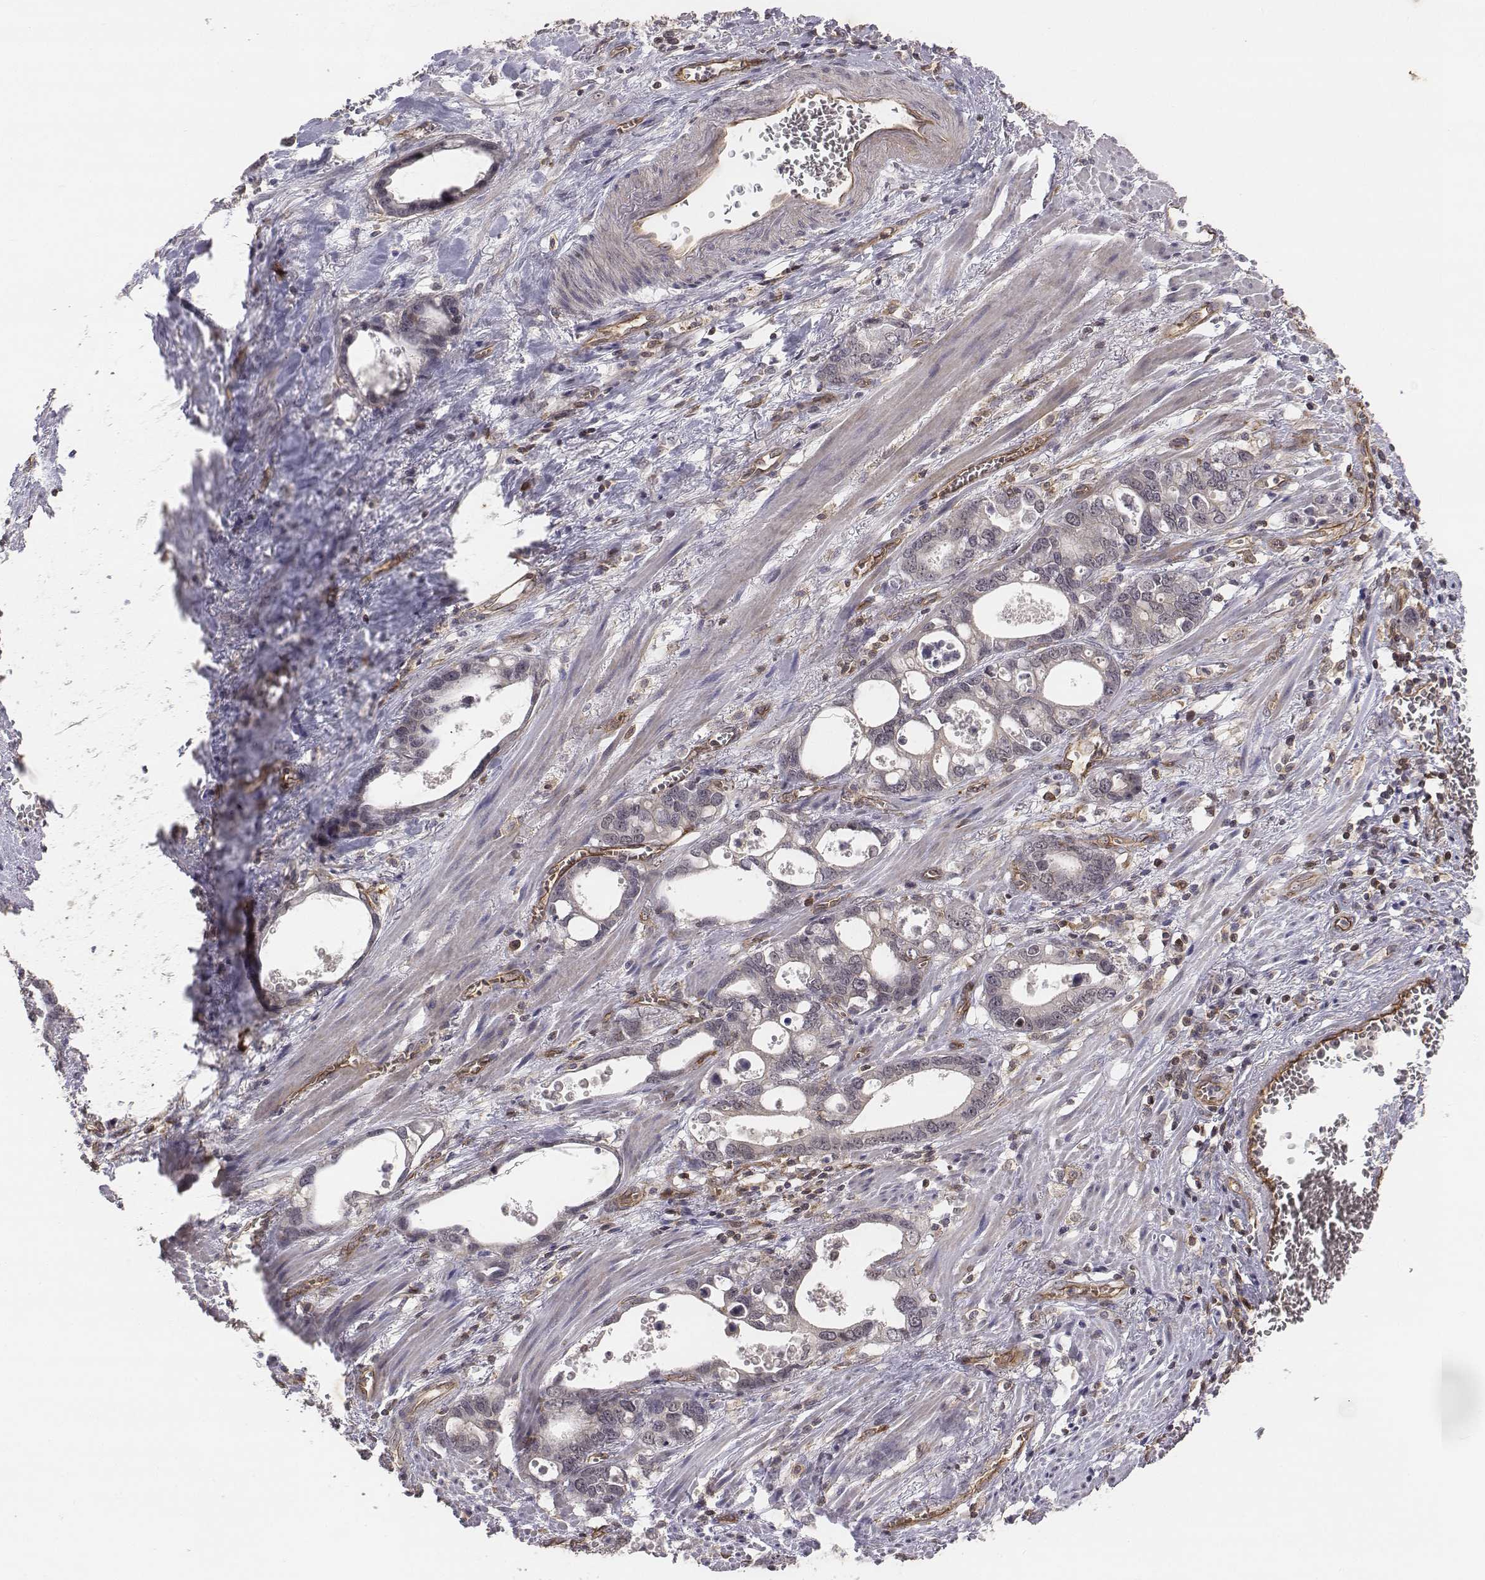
{"staining": {"intensity": "negative", "quantity": "none", "location": "none"}, "tissue": "stomach cancer", "cell_type": "Tumor cells", "image_type": "cancer", "snomed": [{"axis": "morphology", "description": "Normal tissue, NOS"}, {"axis": "morphology", "description": "Adenocarcinoma, NOS"}, {"axis": "topography", "description": "Esophagus"}, {"axis": "topography", "description": "Stomach, upper"}], "caption": "Tumor cells show no significant protein expression in stomach cancer.", "gene": "PTPRG", "patient": {"sex": "male", "age": 74}}